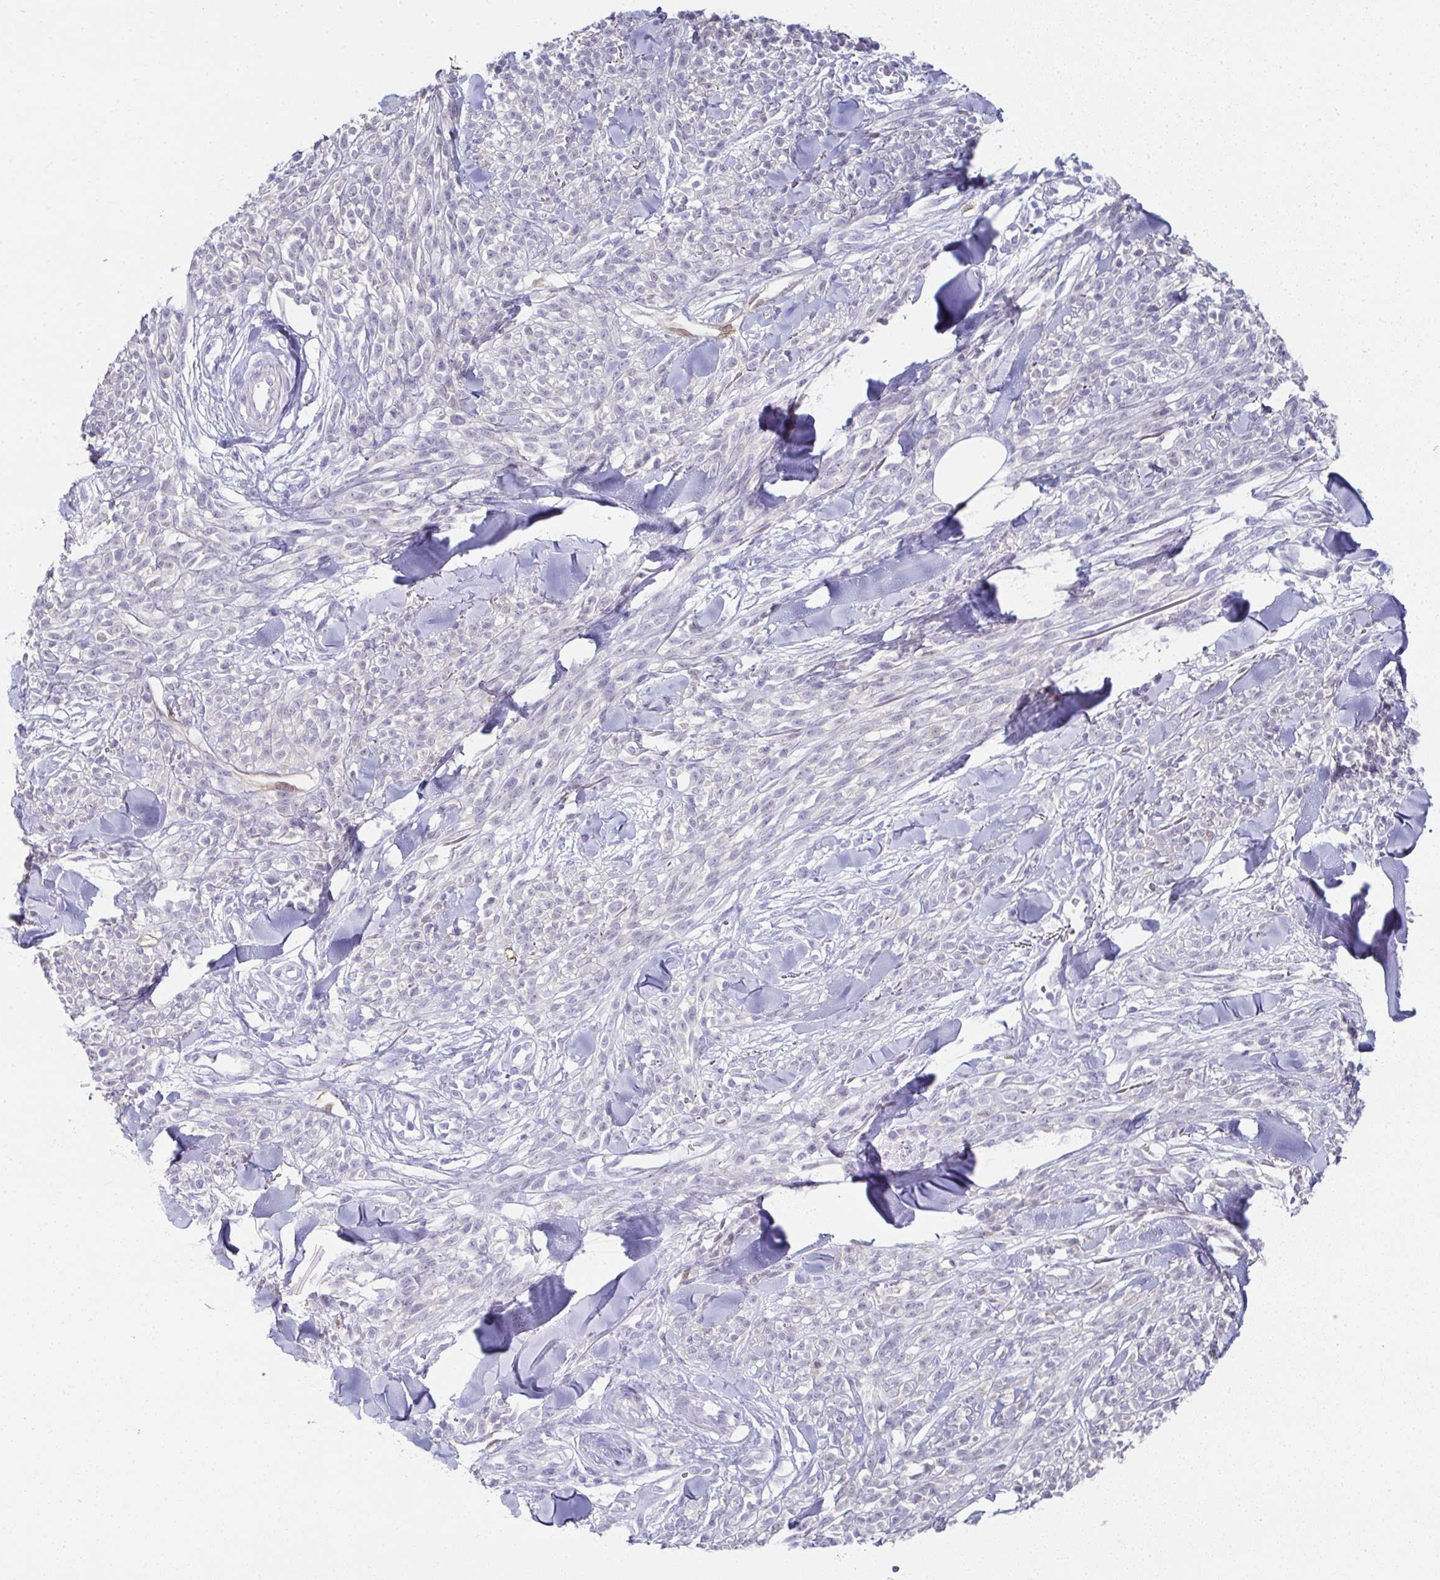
{"staining": {"intensity": "negative", "quantity": "none", "location": "none"}, "tissue": "melanoma", "cell_type": "Tumor cells", "image_type": "cancer", "snomed": [{"axis": "morphology", "description": "Malignant melanoma, NOS"}, {"axis": "topography", "description": "Skin"}, {"axis": "topography", "description": "Skin of trunk"}], "caption": "Immunohistochemical staining of human malignant melanoma displays no significant positivity in tumor cells.", "gene": "RBP1", "patient": {"sex": "male", "age": 74}}